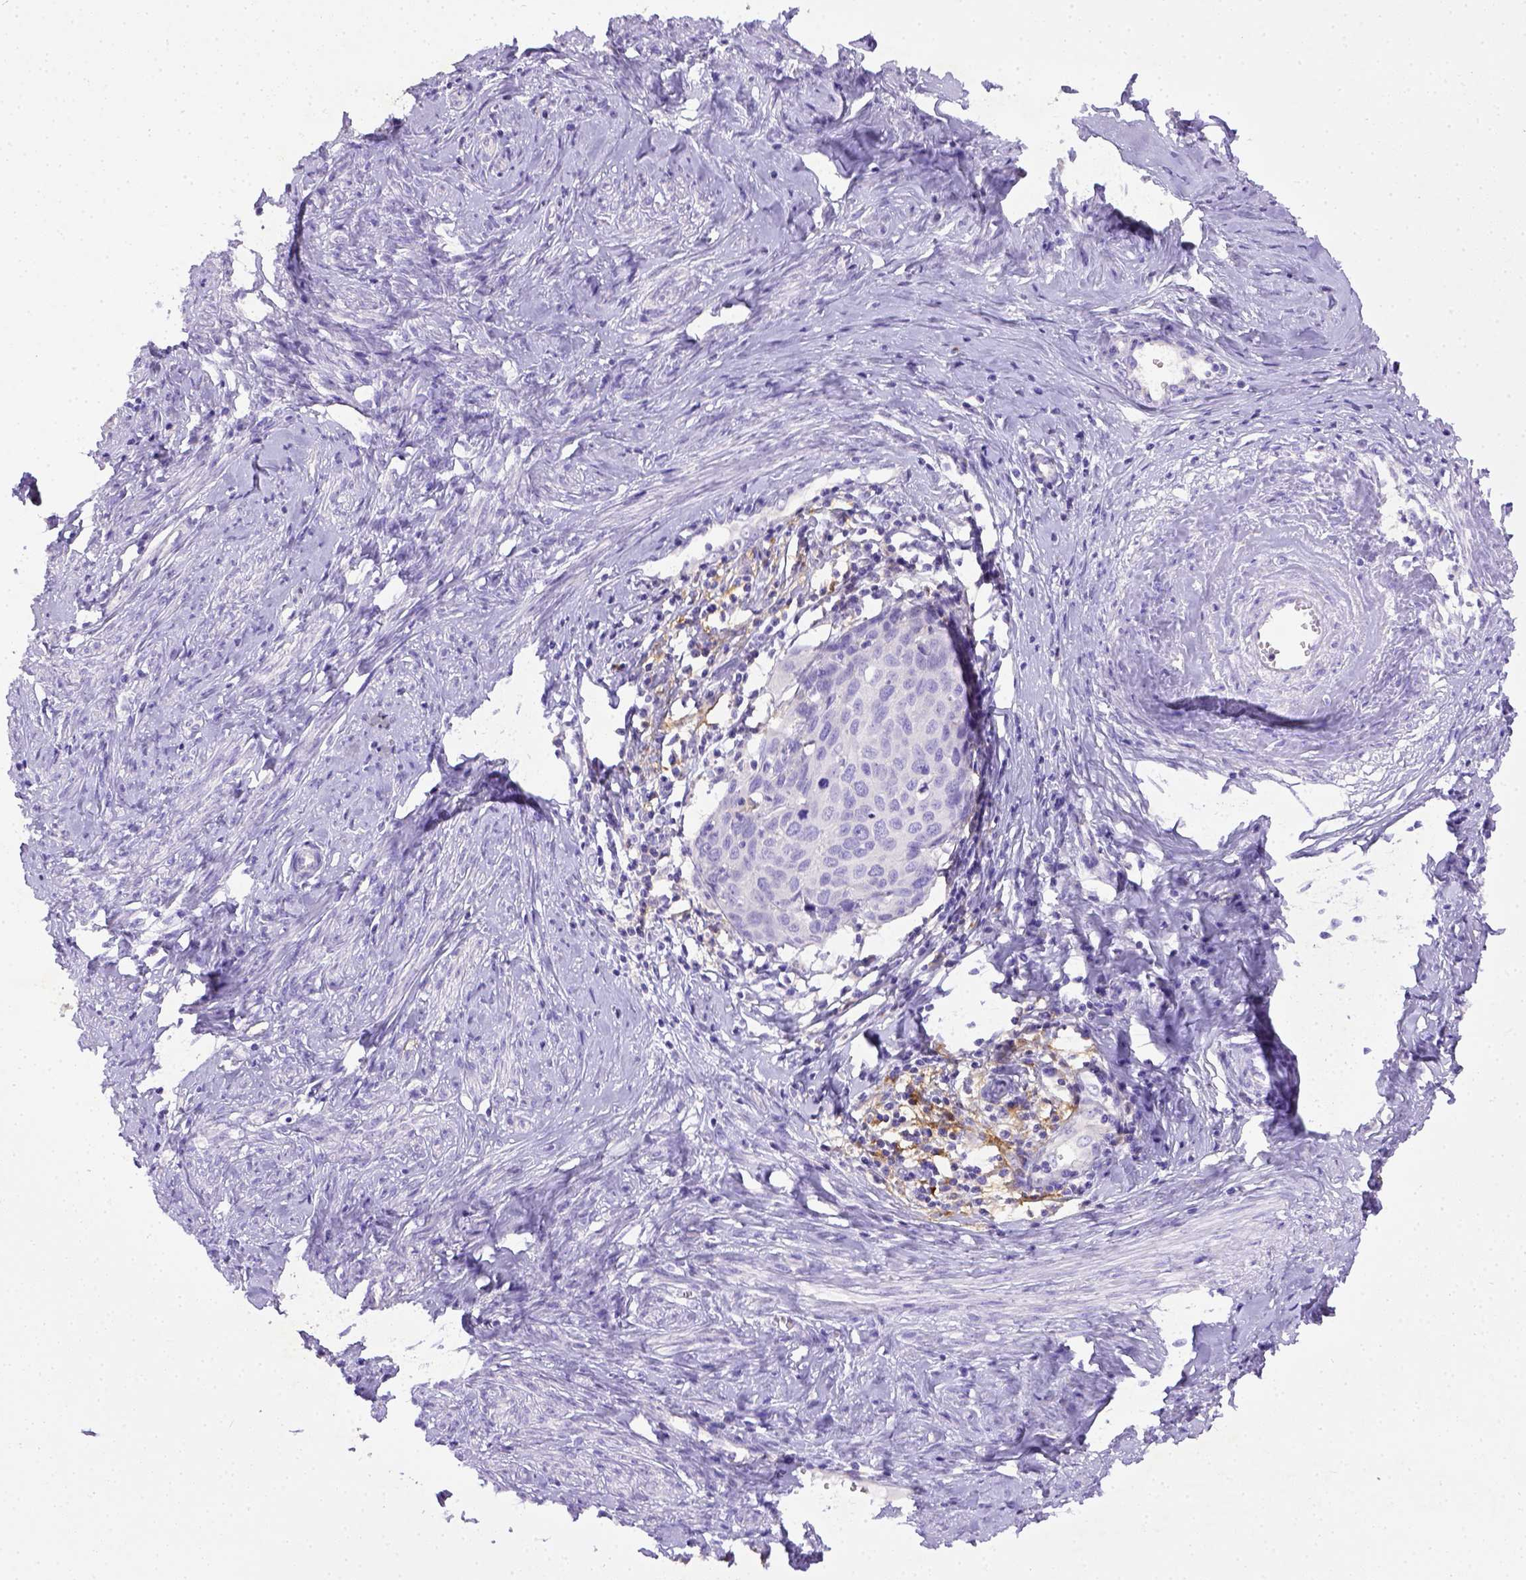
{"staining": {"intensity": "negative", "quantity": "none", "location": "none"}, "tissue": "cervical cancer", "cell_type": "Tumor cells", "image_type": "cancer", "snomed": [{"axis": "morphology", "description": "Squamous cell carcinoma, NOS"}, {"axis": "topography", "description": "Cervix"}], "caption": "A high-resolution micrograph shows IHC staining of cervical cancer (squamous cell carcinoma), which exhibits no significant positivity in tumor cells.", "gene": "CD40", "patient": {"sex": "female", "age": 62}}